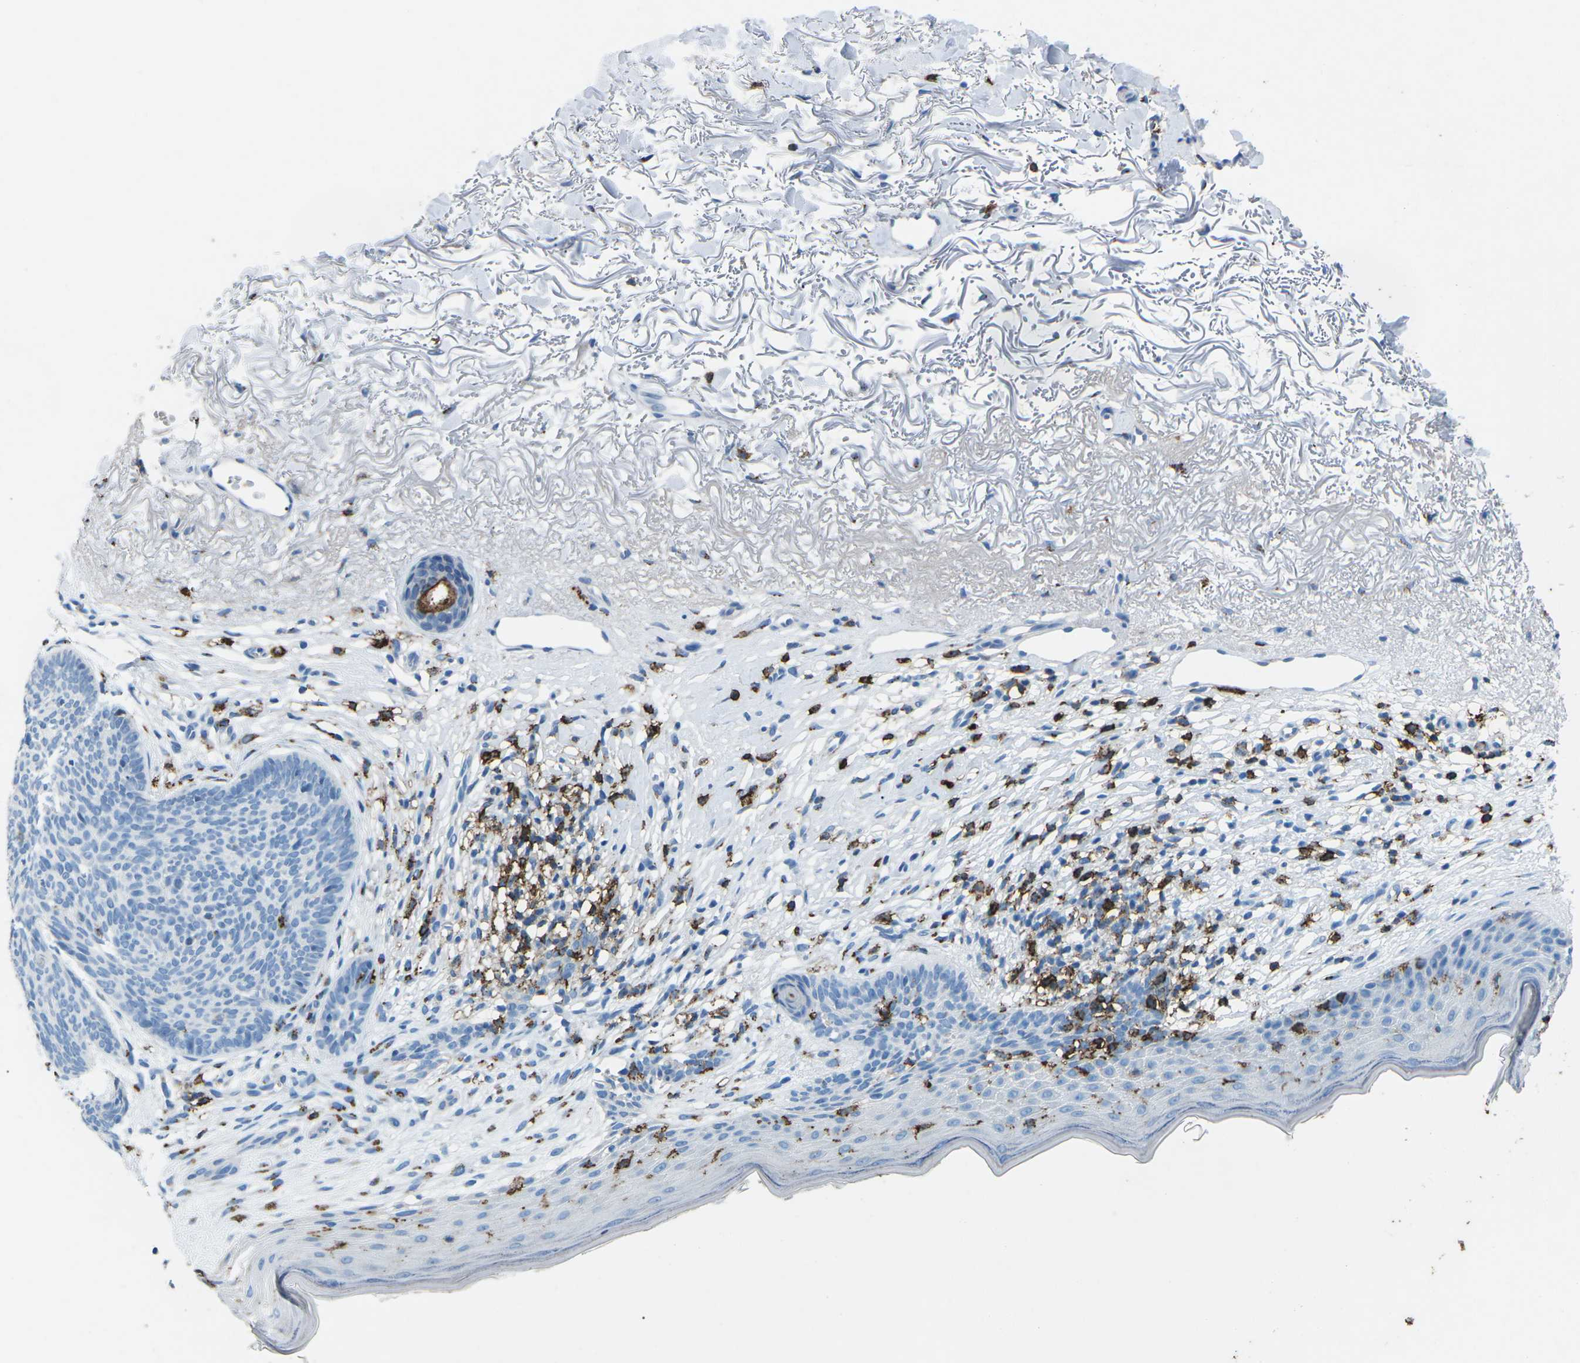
{"staining": {"intensity": "negative", "quantity": "none", "location": "none"}, "tissue": "skin cancer", "cell_type": "Tumor cells", "image_type": "cancer", "snomed": [{"axis": "morphology", "description": "Normal tissue, NOS"}, {"axis": "morphology", "description": "Basal cell carcinoma"}, {"axis": "topography", "description": "Skin"}], "caption": "Immunohistochemistry (IHC) histopathology image of neoplastic tissue: skin cancer stained with DAB (3,3'-diaminobenzidine) exhibits no significant protein positivity in tumor cells. Brightfield microscopy of immunohistochemistry (IHC) stained with DAB (3,3'-diaminobenzidine) (brown) and hematoxylin (blue), captured at high magnification.", "gene": "CTAGE1", "patient": {"sex": "female", "age": 70}}